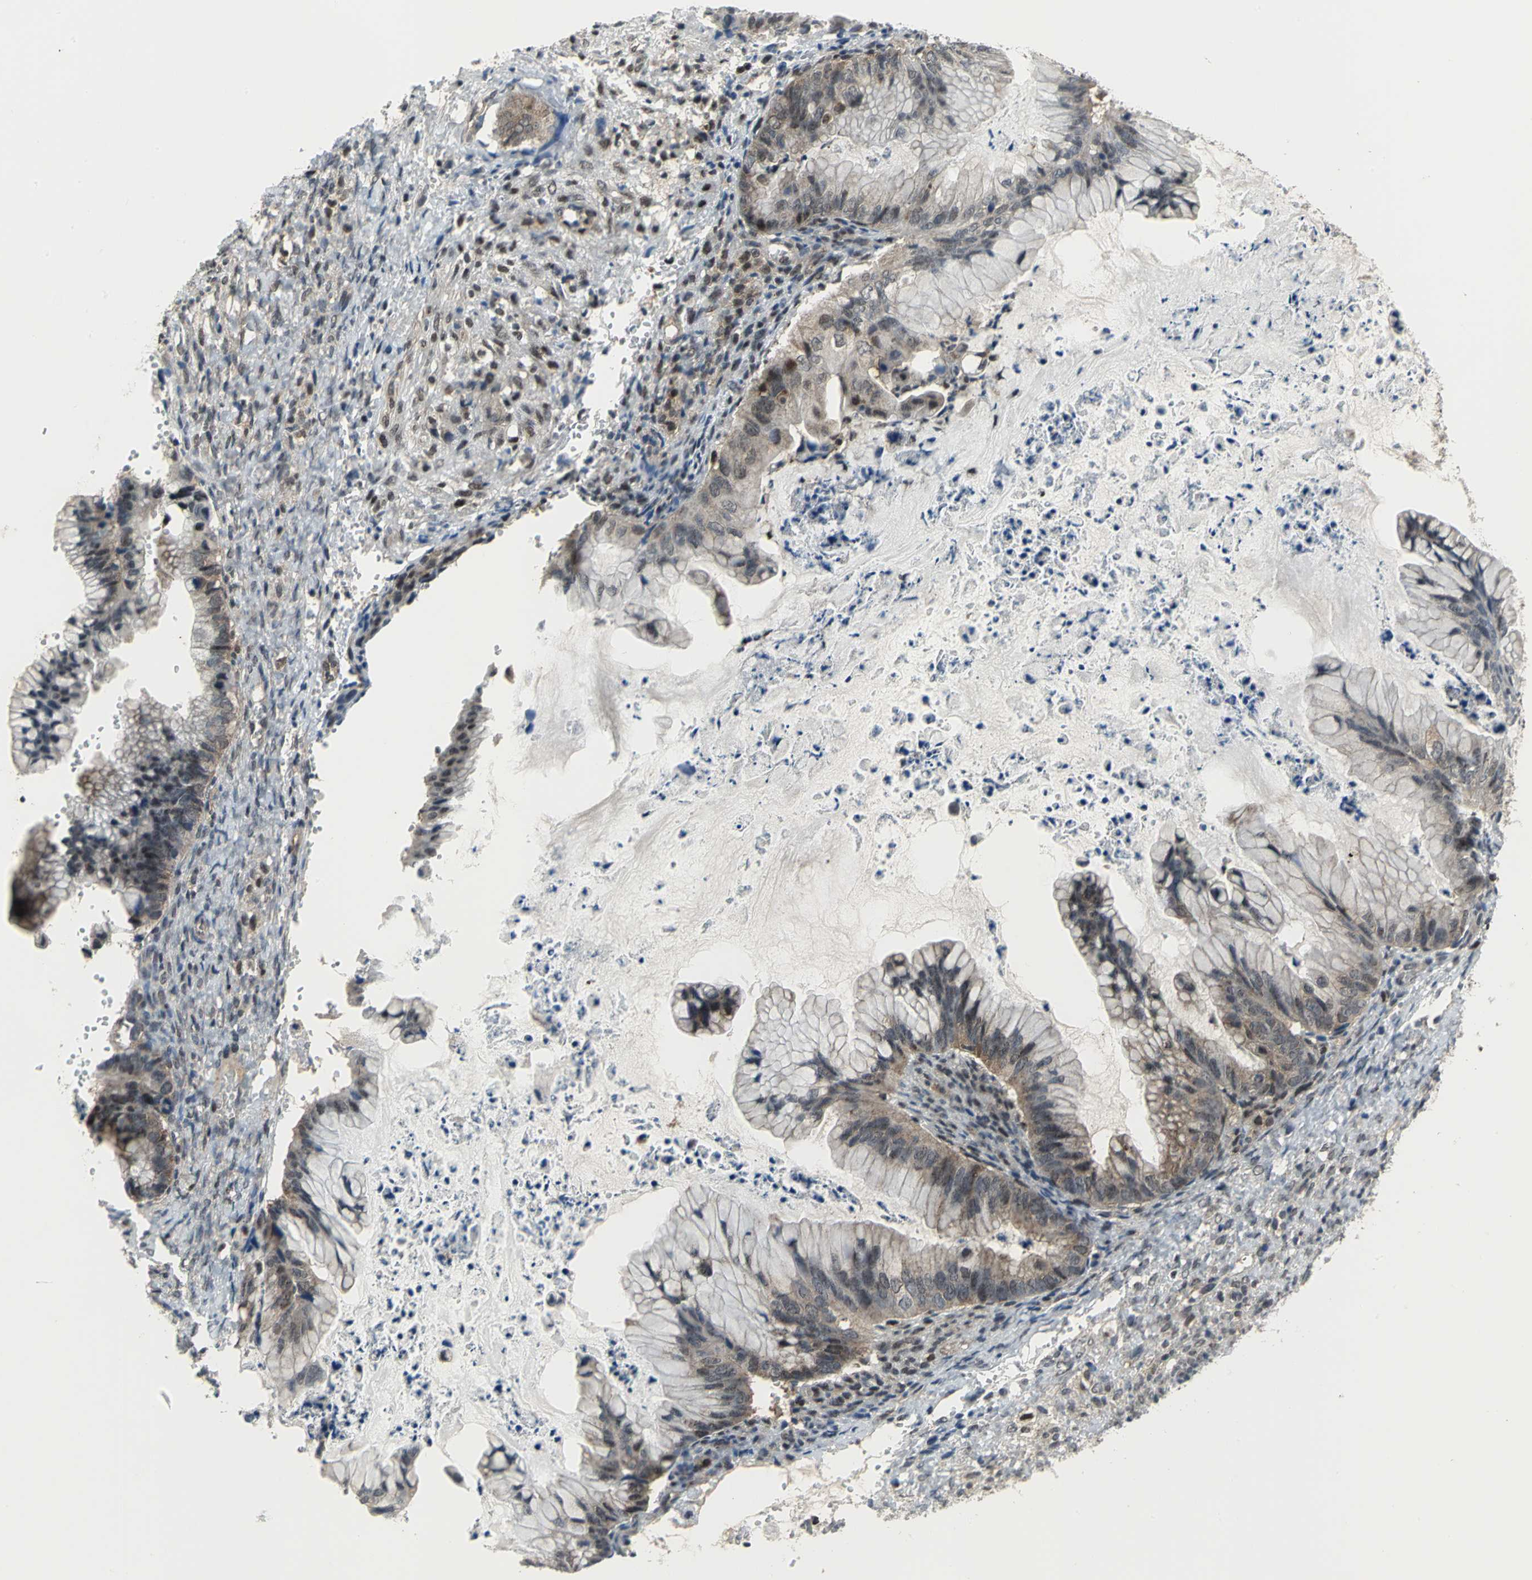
{"staining": {"intensity": "moderate", "quantity": ">75%", "location": "cytoplasmic/membranous"}, "tissue": "ovarian cancer", "cell_type": "Tumor cells", "image_type": "cancer", "snomed": [{"axis": "morphology", "description": "Cystadenocarcinoma, mucinous, NOS"}, {"axis": "topography", "description": "Ovary"}], "caption": "The micrograph demonstrates a brown stain indicating the presence of a protein in the cytoplasmic/membranous of tumor cells in ovarian mucinous cystadenocarcinoma.", "gene": "PSMA4", "patient": {"sex": "female", "age": 36}}